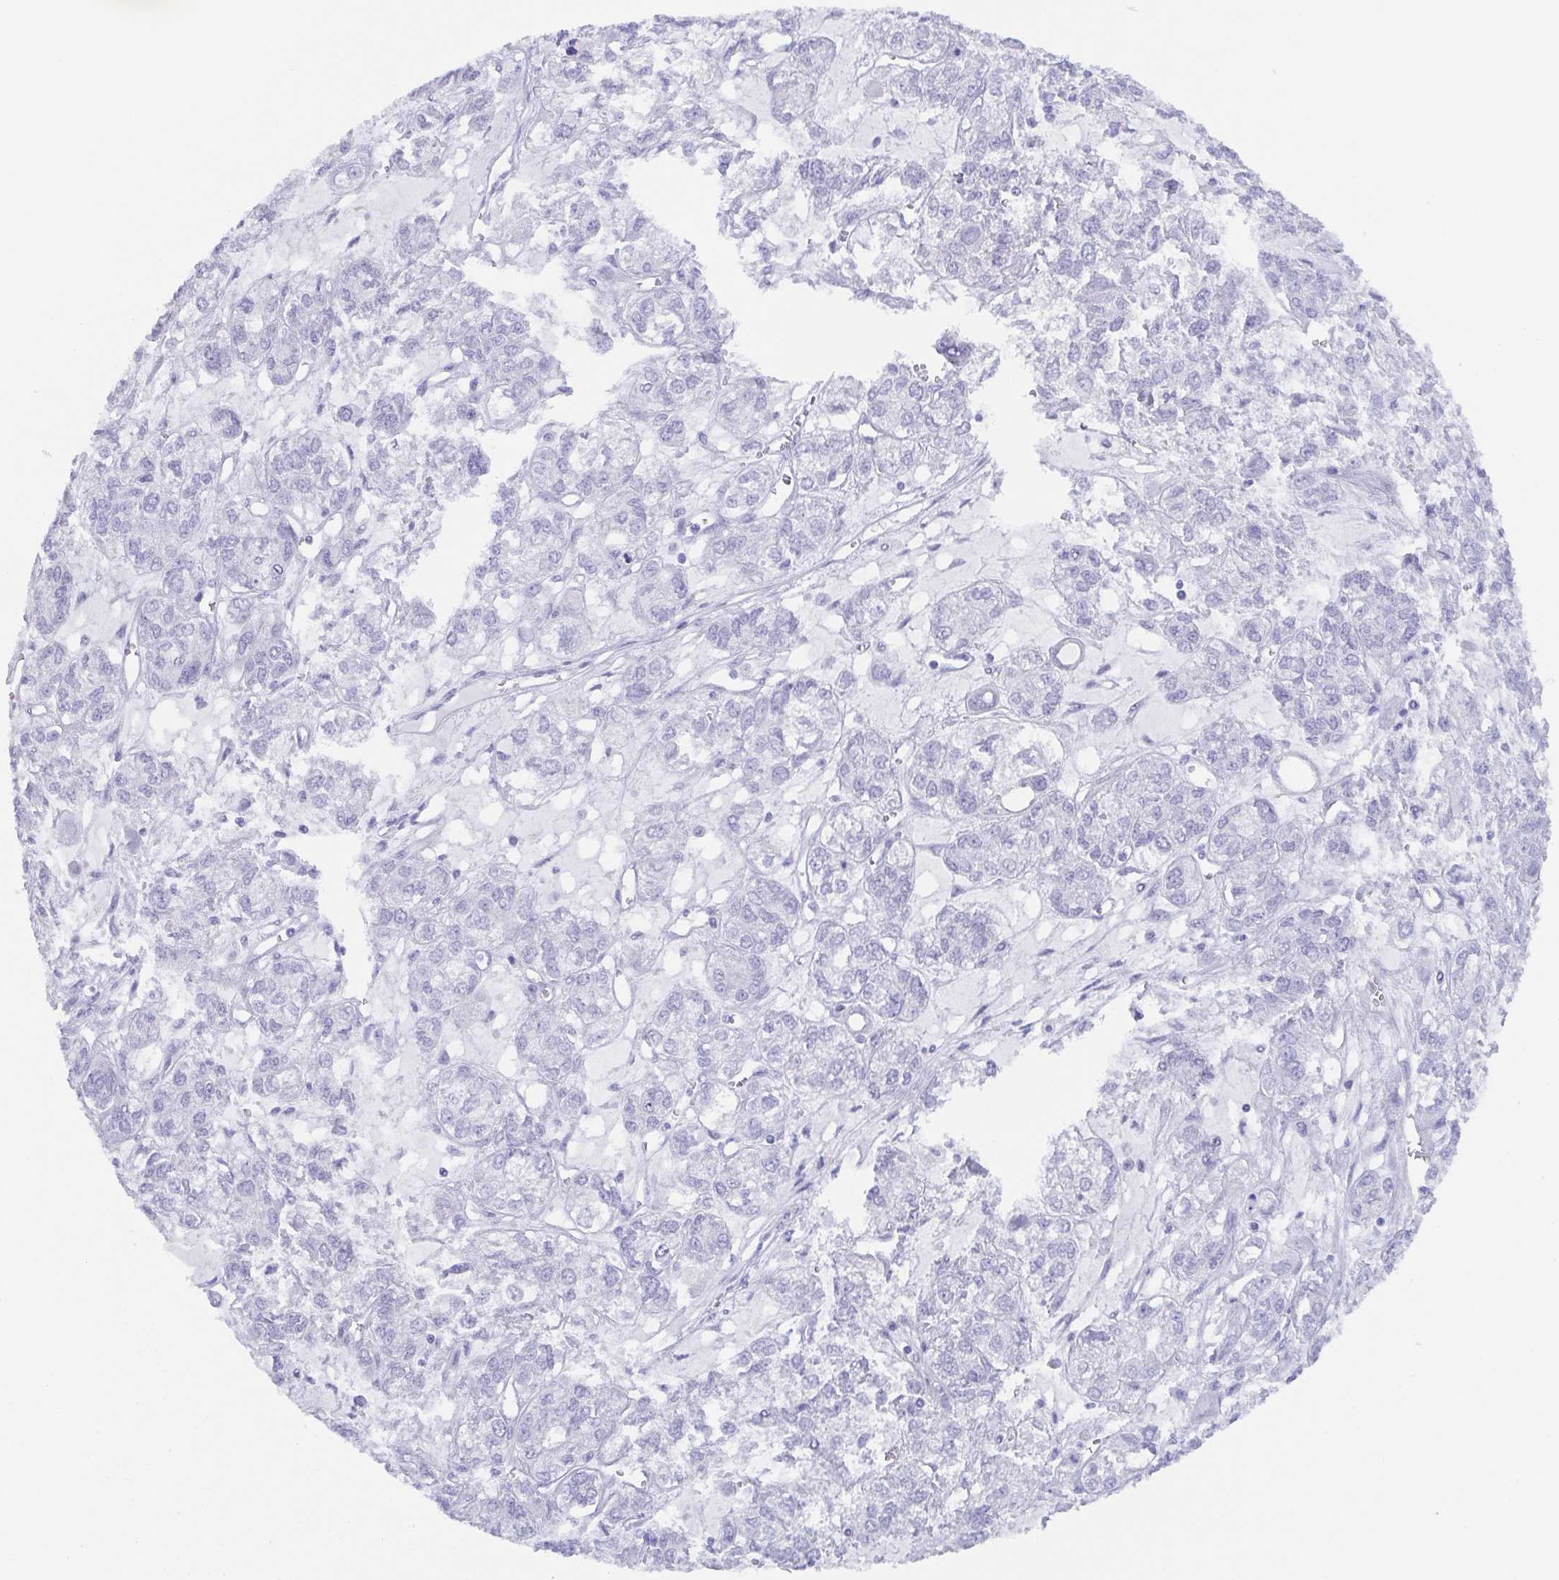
{"staining": {"intensity": "negative", "quantity": "none", "location": "none"}, "tissue": "ovarian cancer", "cell_type": "Tumor cells", "image_type": "cancer", "snomed": [{"axis": "morphology", "description": "Carcinoma, endometroid"}, {"axis": "topography", "description": "Ovary"}], "caption": "Immunohistochemistry histopathology image of human ovarian cancer (endometroid carcinoma) stained for a protein (brown), which demonstrates no expression in tumor cells.", "gene": "TAGLN3", "patient": {"sex": "female", "age": 64}}